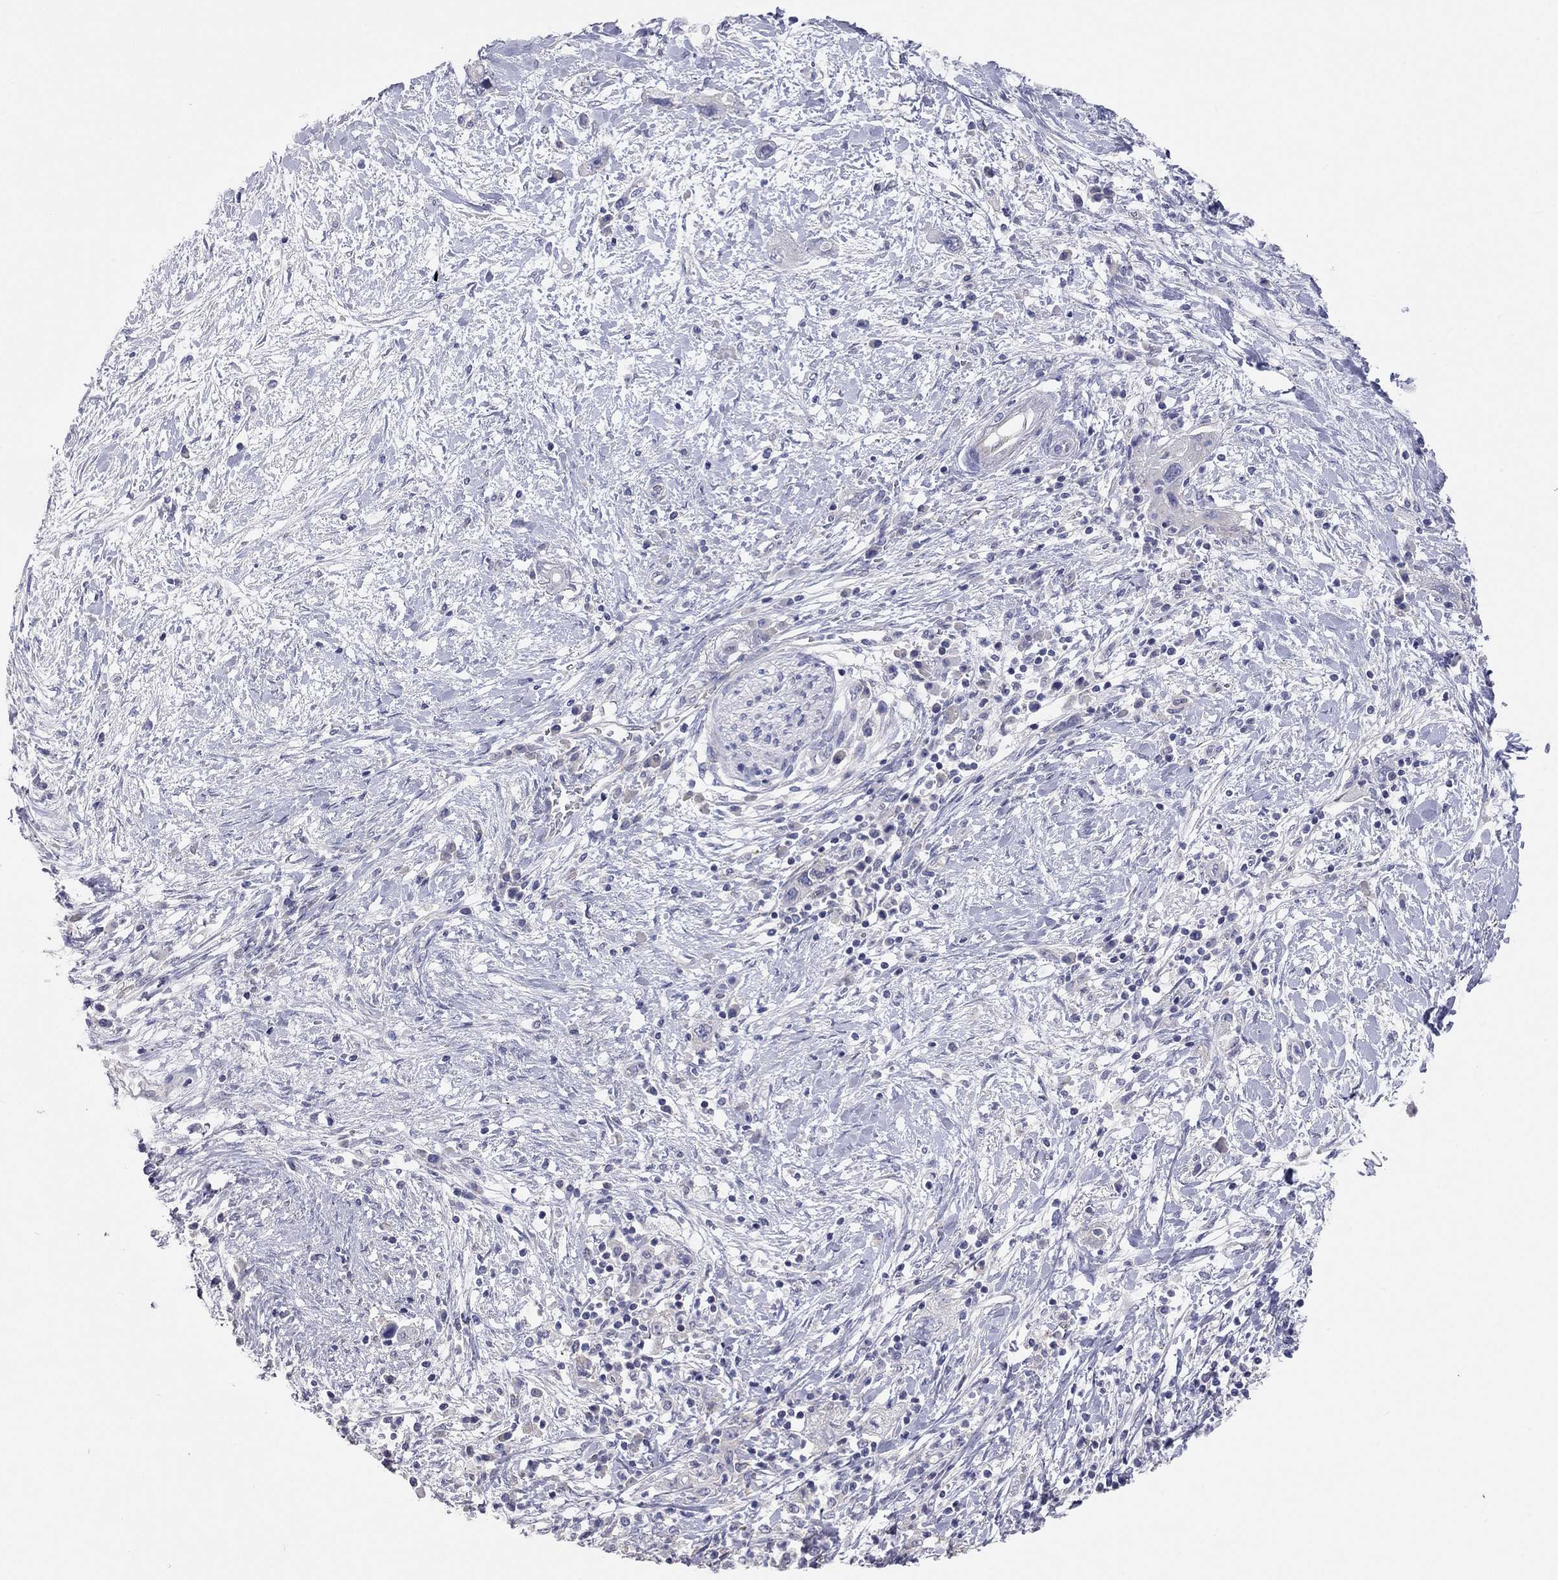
{"staining": {"intensity": "negative", "quantity": "none", "location": "none"}, "tissue": "pancreatic cancer", "cell_type": "Tumor cells", "image_type": "cancer", "snomed": [{"axis": "morphology", "description": "Adenocarcinoma, NOS"}, {"axis": "topography", "description": "Pancreas"}], "caption": "DAB (3,3'-diaminobenzidine) immunohistochemical staining of human pancreatic cancer exhibits no significant staining in tumor cells.", "gene": "KCNB1", "patient": {"sex": "female", "age": 73}}